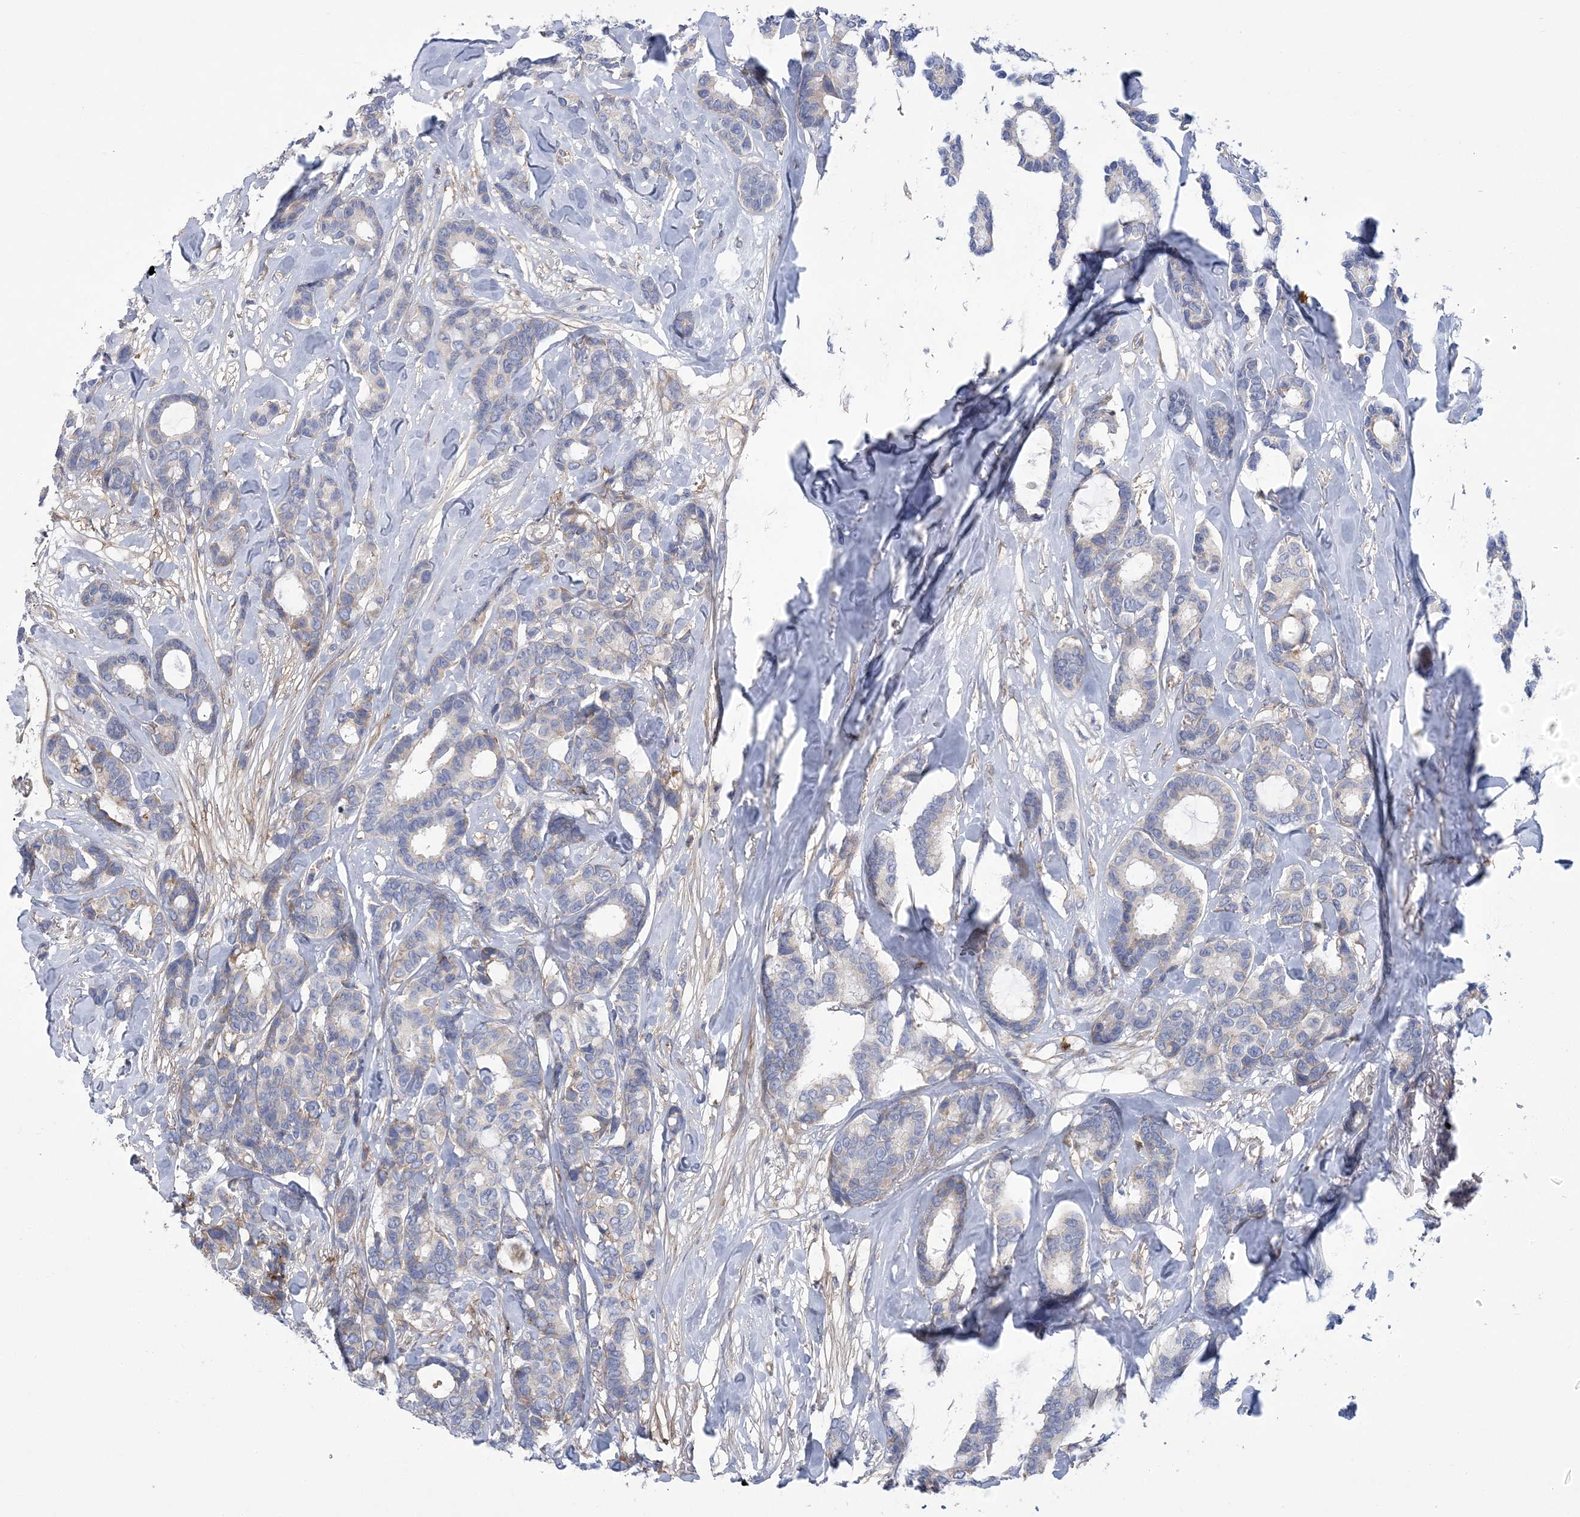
{"staining": {"intensity": "negative", "quantity": "none", "location": "none"}, "tissue": "breast cancer", "cell_type": "Tumor cells", "image_type": "cancer", "snomed": [{"axis": "morphology", "description": "Duct carcinoma"}, {"axis": "topography", "description": "Breast"}], "caption": "A micrograph of human breast cancer (invasive ductal carcinoma) is negative for staining in tumor cells.", "gene": "ARSJ", "patient": {"sex": "female", "age": 87}}